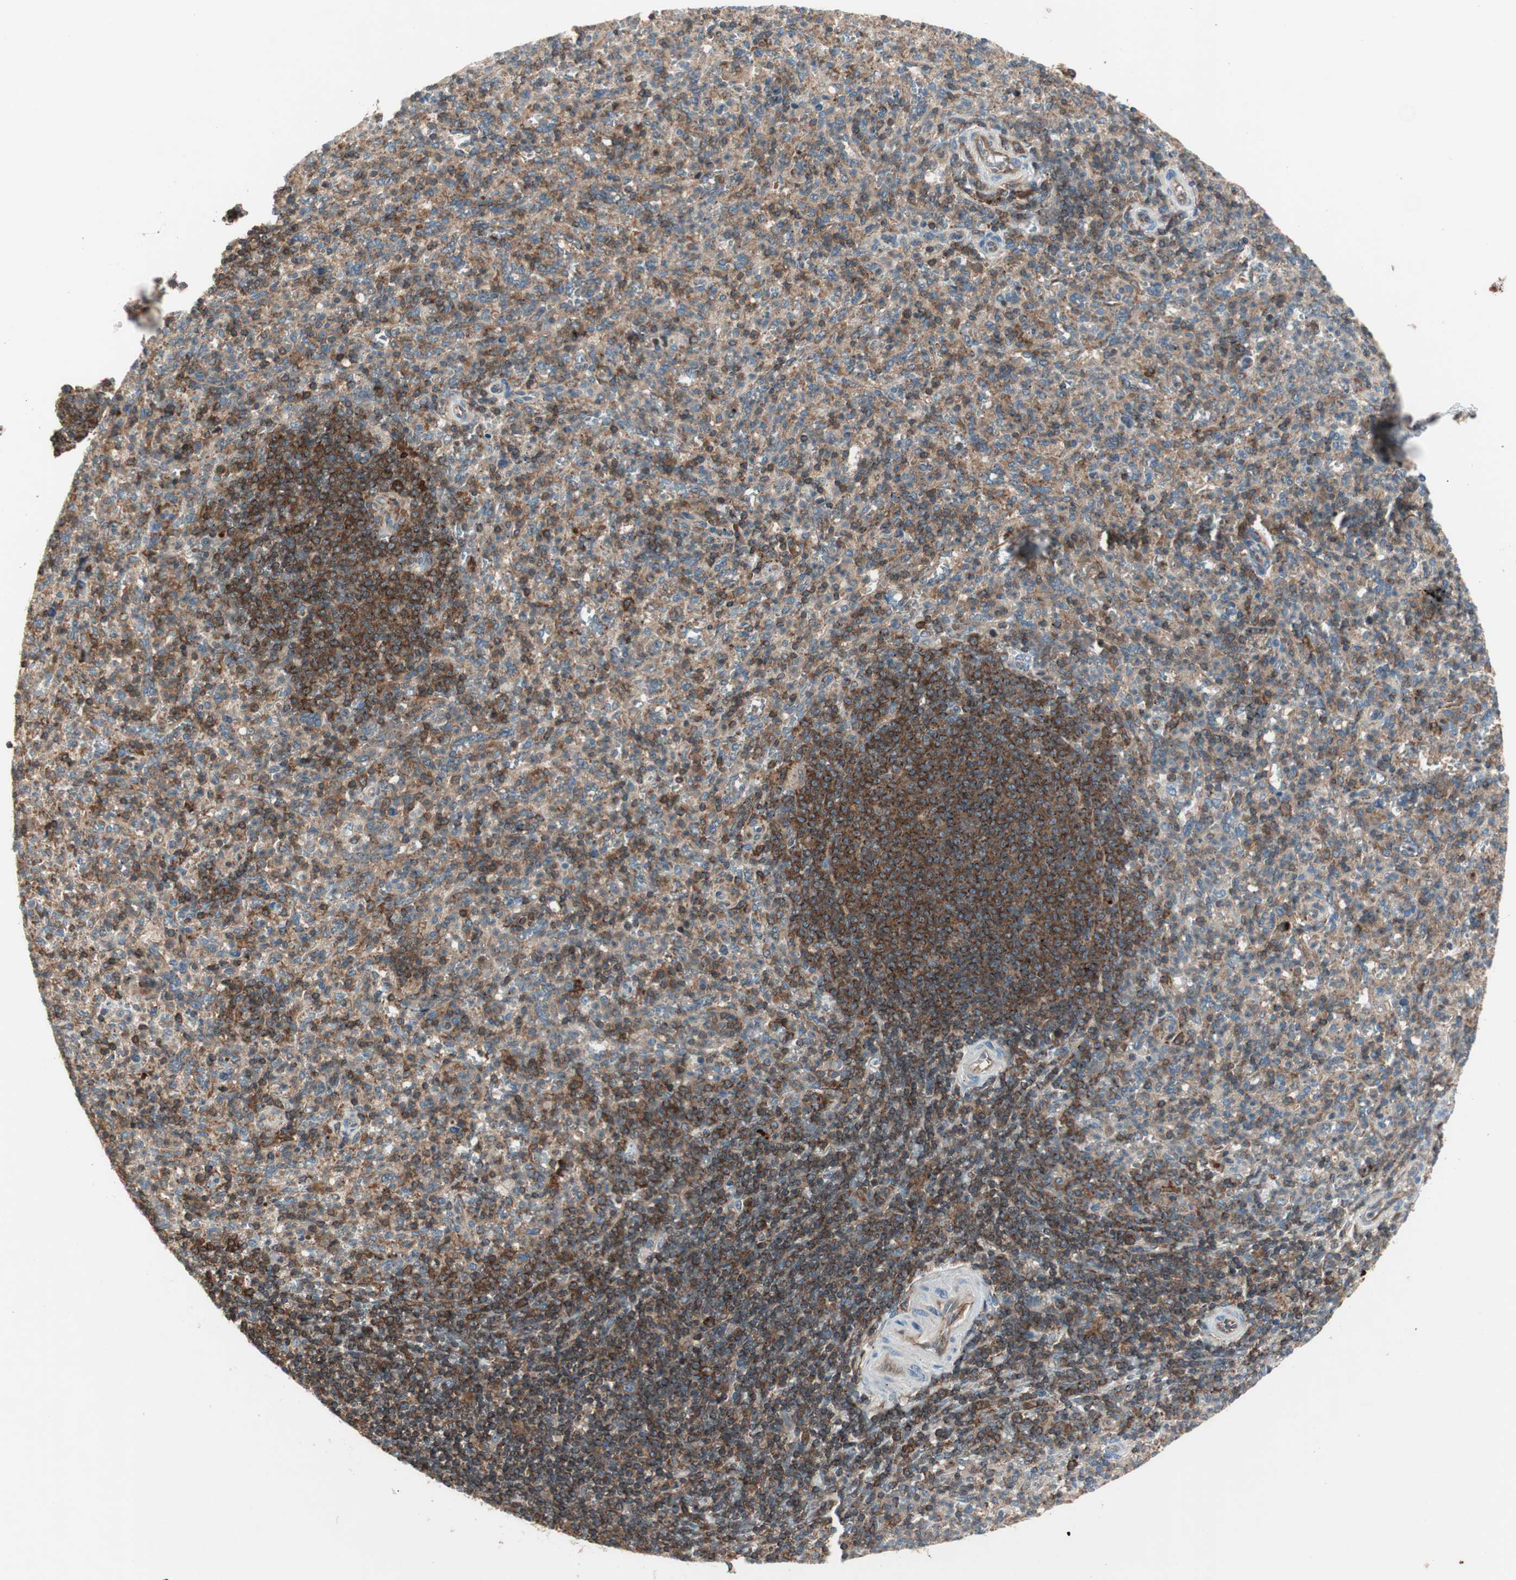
{"staining": {"intensity": "moderate", "quantity": ">75%", "location": "cytoplasmic/membranous"}, "tissue": "spleen", "cell_type": "Cells in red pulp", "image_type": "normal", "snomed": [{"axis": "morphology", "description": "Normal tissue, NOS"}, {"axis": "topography", "description": "Spleen"}], "caption": "High-magnification brightfield microscopy of normal spleen stained with DAB (brown) and counterstained with hematoxylin (blue). cells in red pulp exhibit moderate cytoplasmic/membranous expression is present in approximately>75% of cells. Using DAB (brown) and hematoxylin (blue) stains, captured at high magnification using brightfield microscopy.", "gene": "CHADL", "patient": {"sex": "male", "age": 36}}